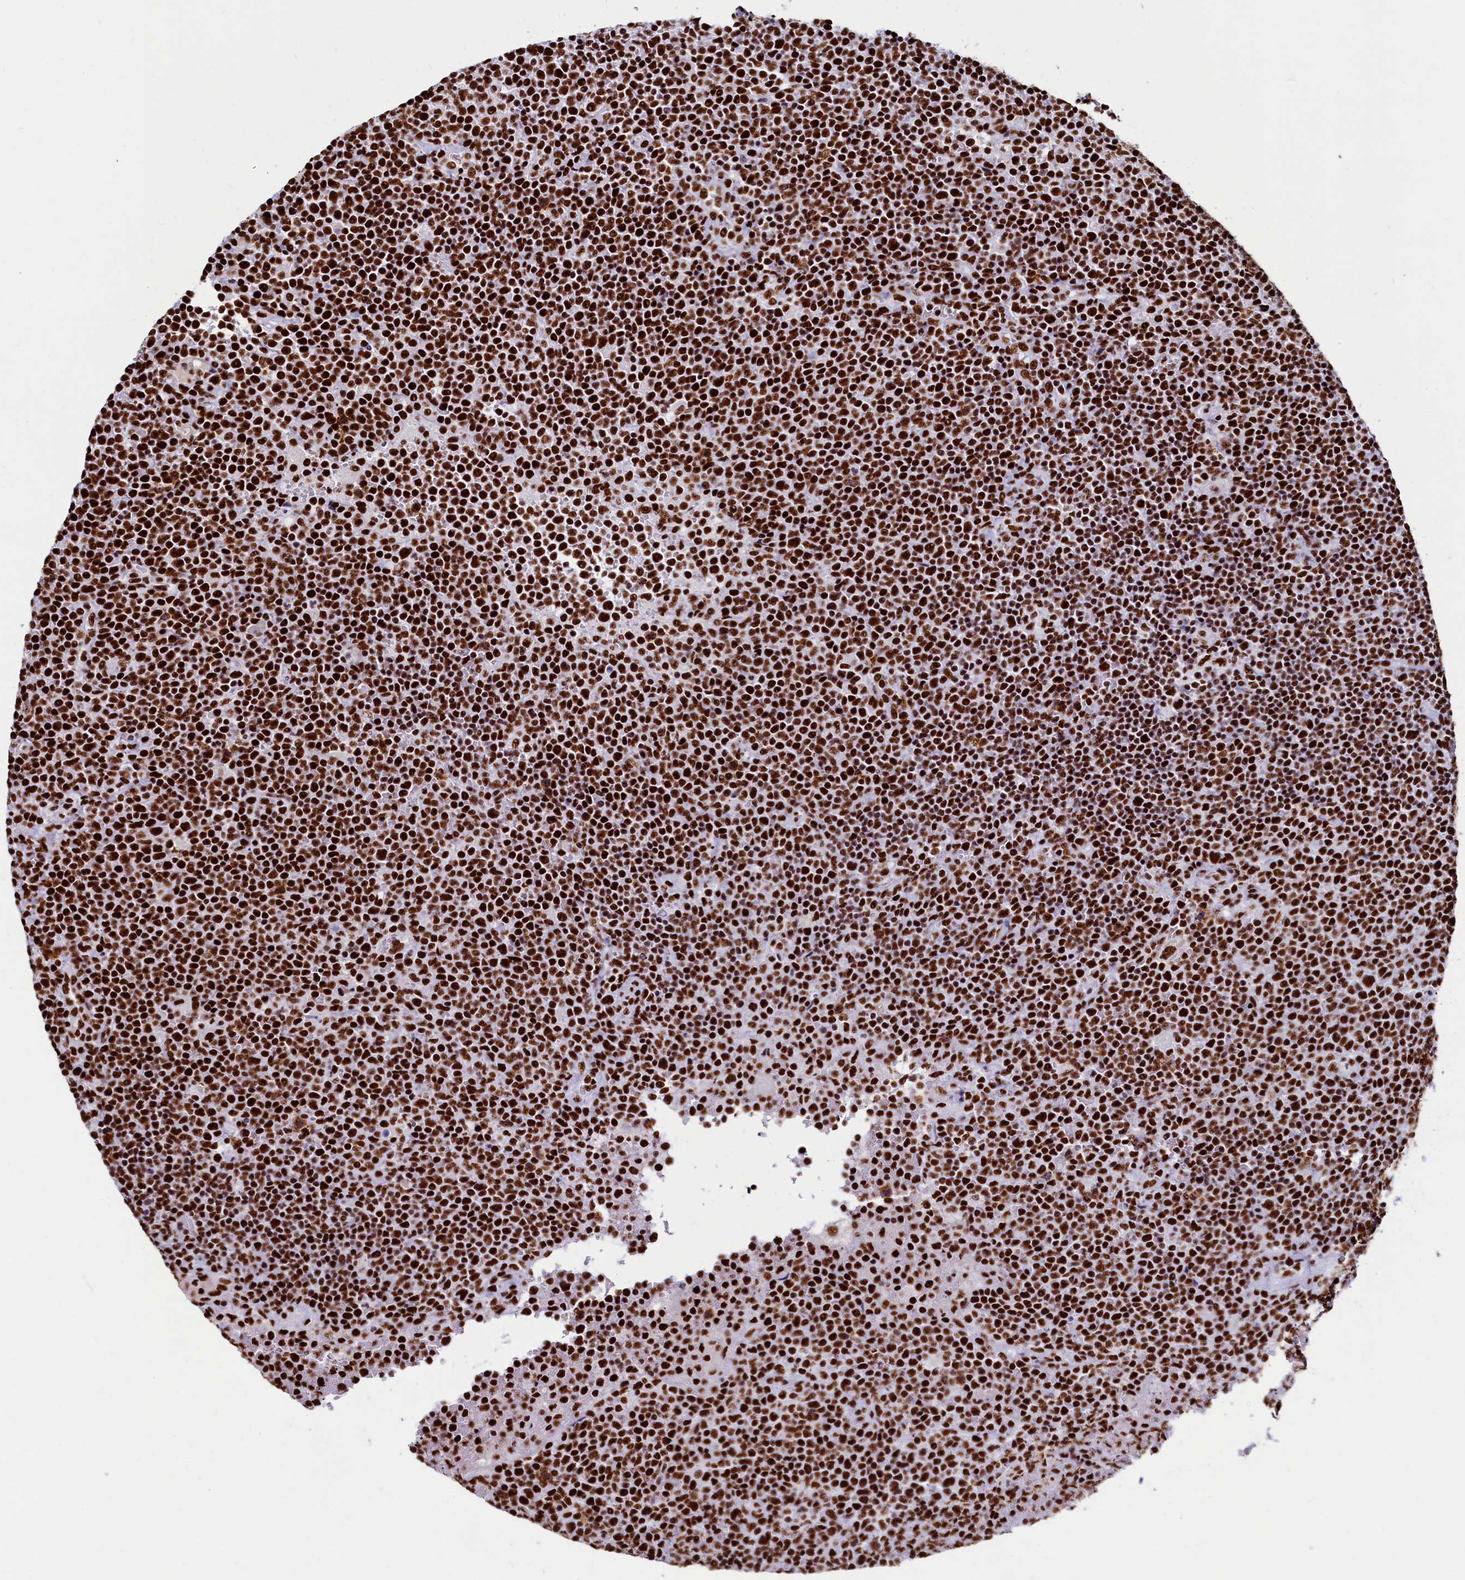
{"staining": {"intensity": "strong", "quantity": ">75%", "location": "nuclear"}, "tissue": "lymphoma", "cell_type": "Tumor cells", "image_type": "cancer", "snomed": [{"axis": "morphology", "description": "Malignant lymphoma, non-Hodgkin's type, High grade"}, {"axis": "topography", "description": "Lymph node"}], "caption": "Immunohistochemistry photomicrograph of neoplastic tissue: human high-grade malignant lymphoma, non-Hodgkin's type stained using immunohistochemistry (IHC) shows high levels of strong protein expression localized specifically in the nuclear of tumor cells, appearing as a nuclear brown color.", "gene": "SRRM2", "patient": {"sex": "male", "age": 61}}